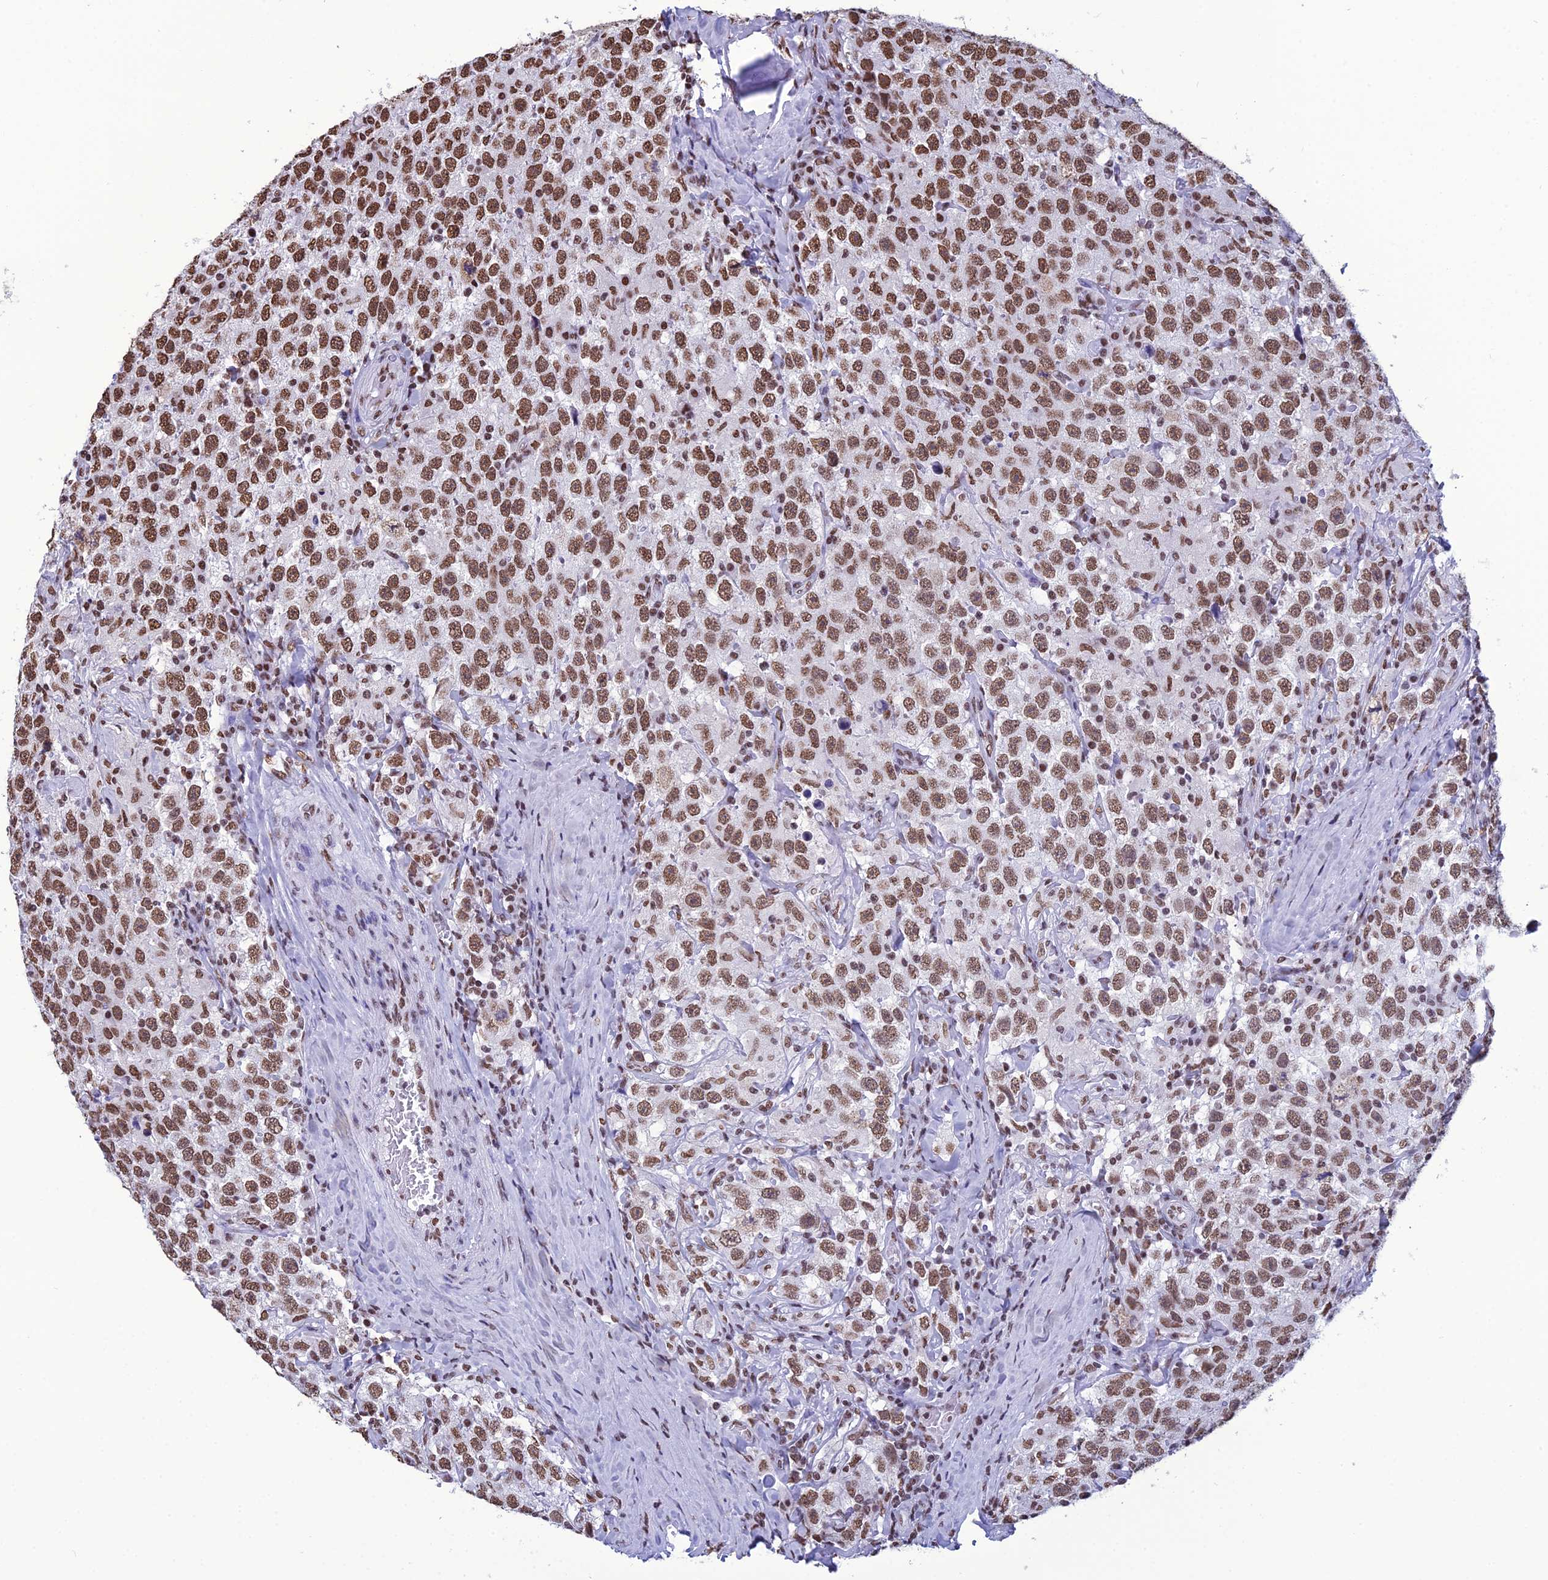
{"staining": {"intensity": "moderate", "quantity": ">75%", "location": "nuclear"}, "tissue": "testis cancer", "cell_type": "Tumor cells", "image_type": "cancer", "snomed": [{"axis": "morphology", "description": "Seminoma, NOS"}, {"axis": "topography", "description": "Testis"}], "caption": "Immunohistochemical staining of seminoma (testis) shows moderate nuclear protein positivity in about >75% of tumor cells. The staining was performed using DAB (3,3'-diaminobenzidine), with brown indicating positive protein expression. Nuclei are stained blue with hematoxylin.", "gene": "PRAMEF12", "patient": {"sex": "male", "age": 41}}